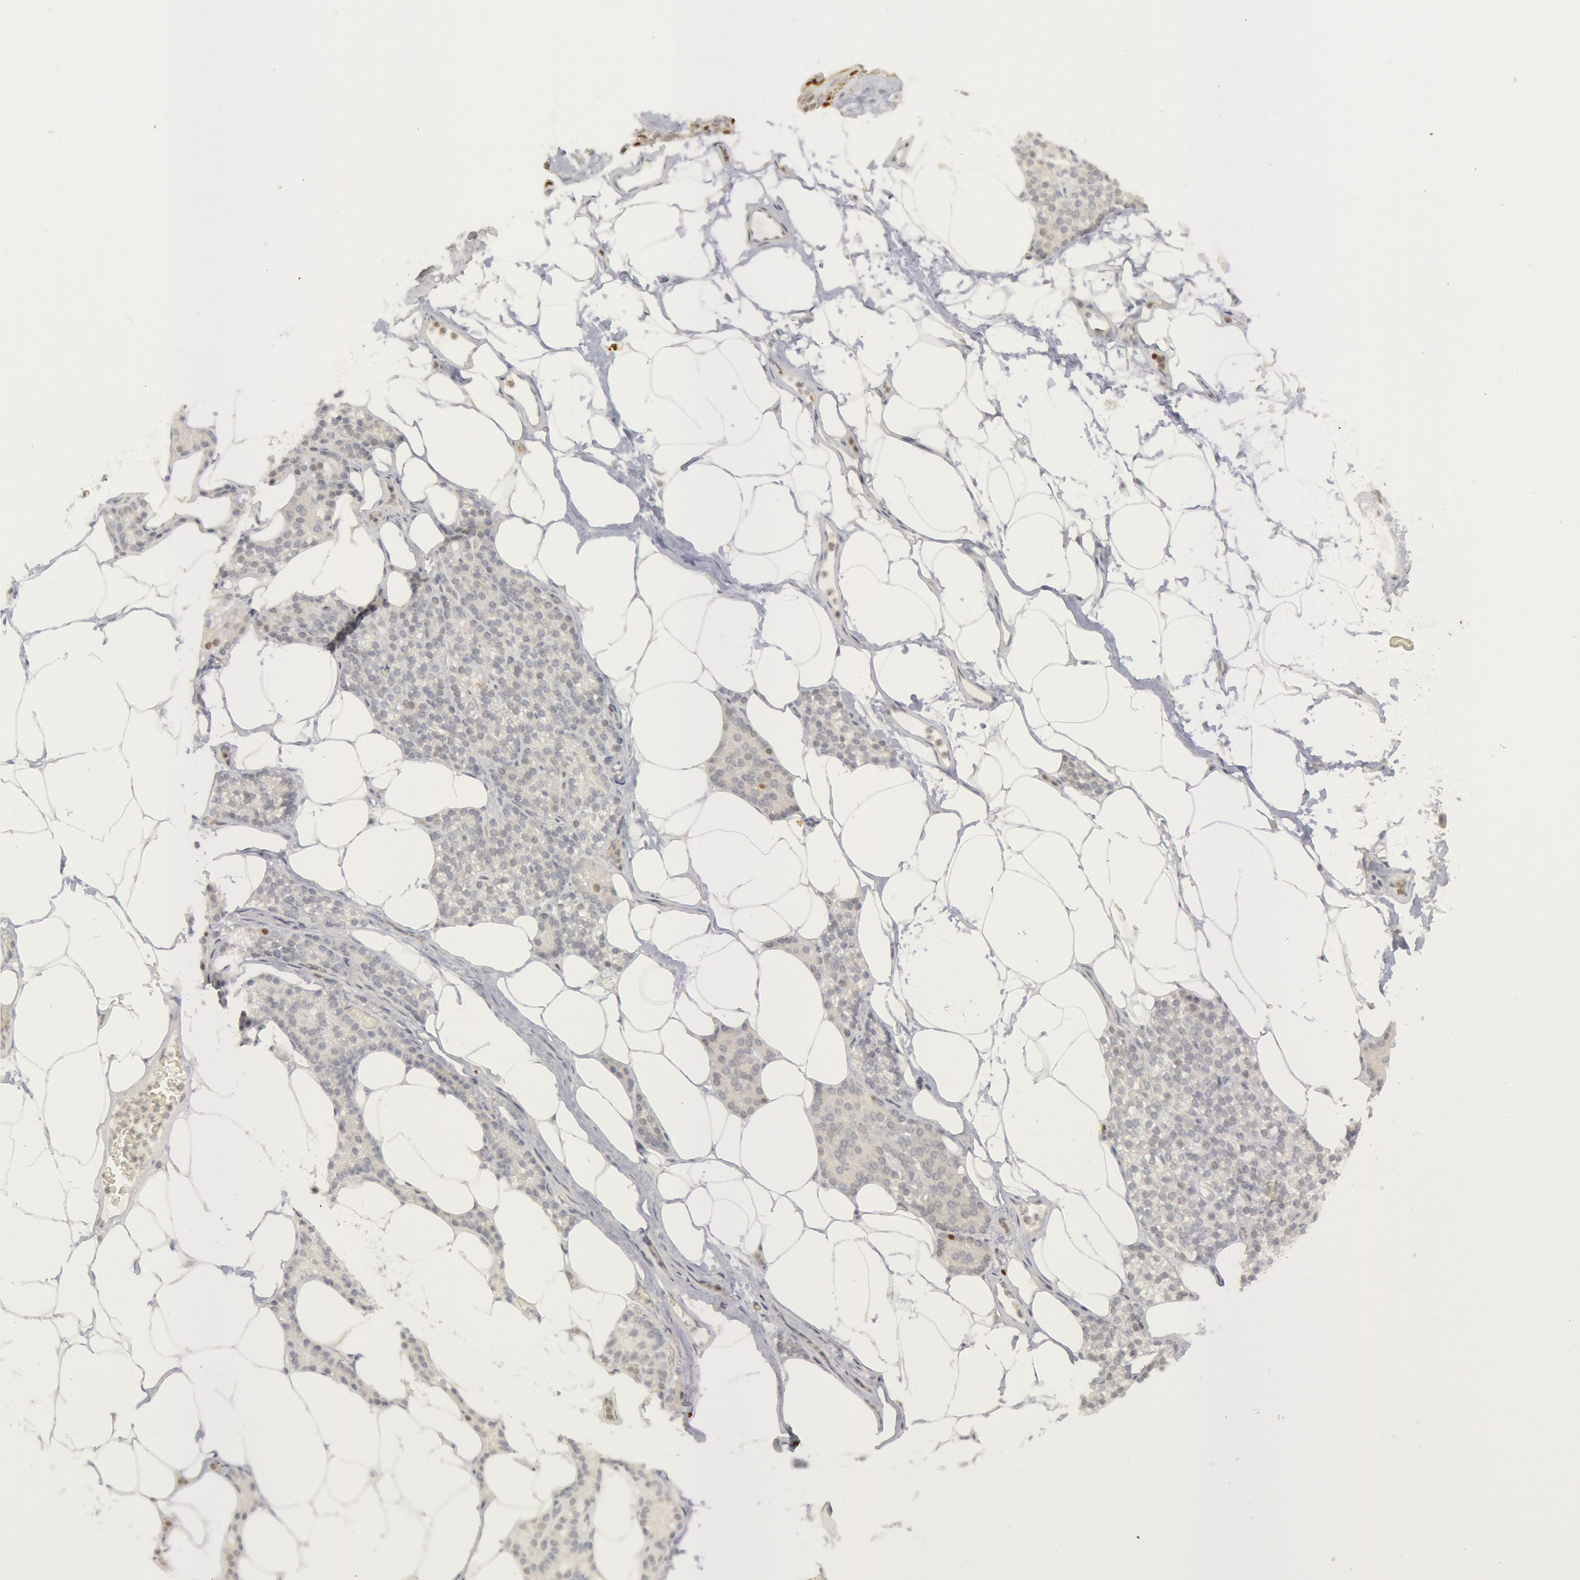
{"staining": {"intensity": "negative", "quantity": "none", "location": "none"}, "tissue": "skeletal muscle", "cell_type": "Myocytes", "image_type": "normal", "snomed": [{"axis": "morphology", "description": "Normal tissue, NOS"}, {"axis": "topography", "description": "Skeletal muscle"}, {"axis": "topography", "description": "Parathyroid gland"}], "caption": "DAB (3,3'-diaminobenzidine) immunohistochemical staining of benign human skeletal muscle displays no significant staining in myocytes.", "gene": "WDHD1", "patient": {"sex": "female", "age": 37}}